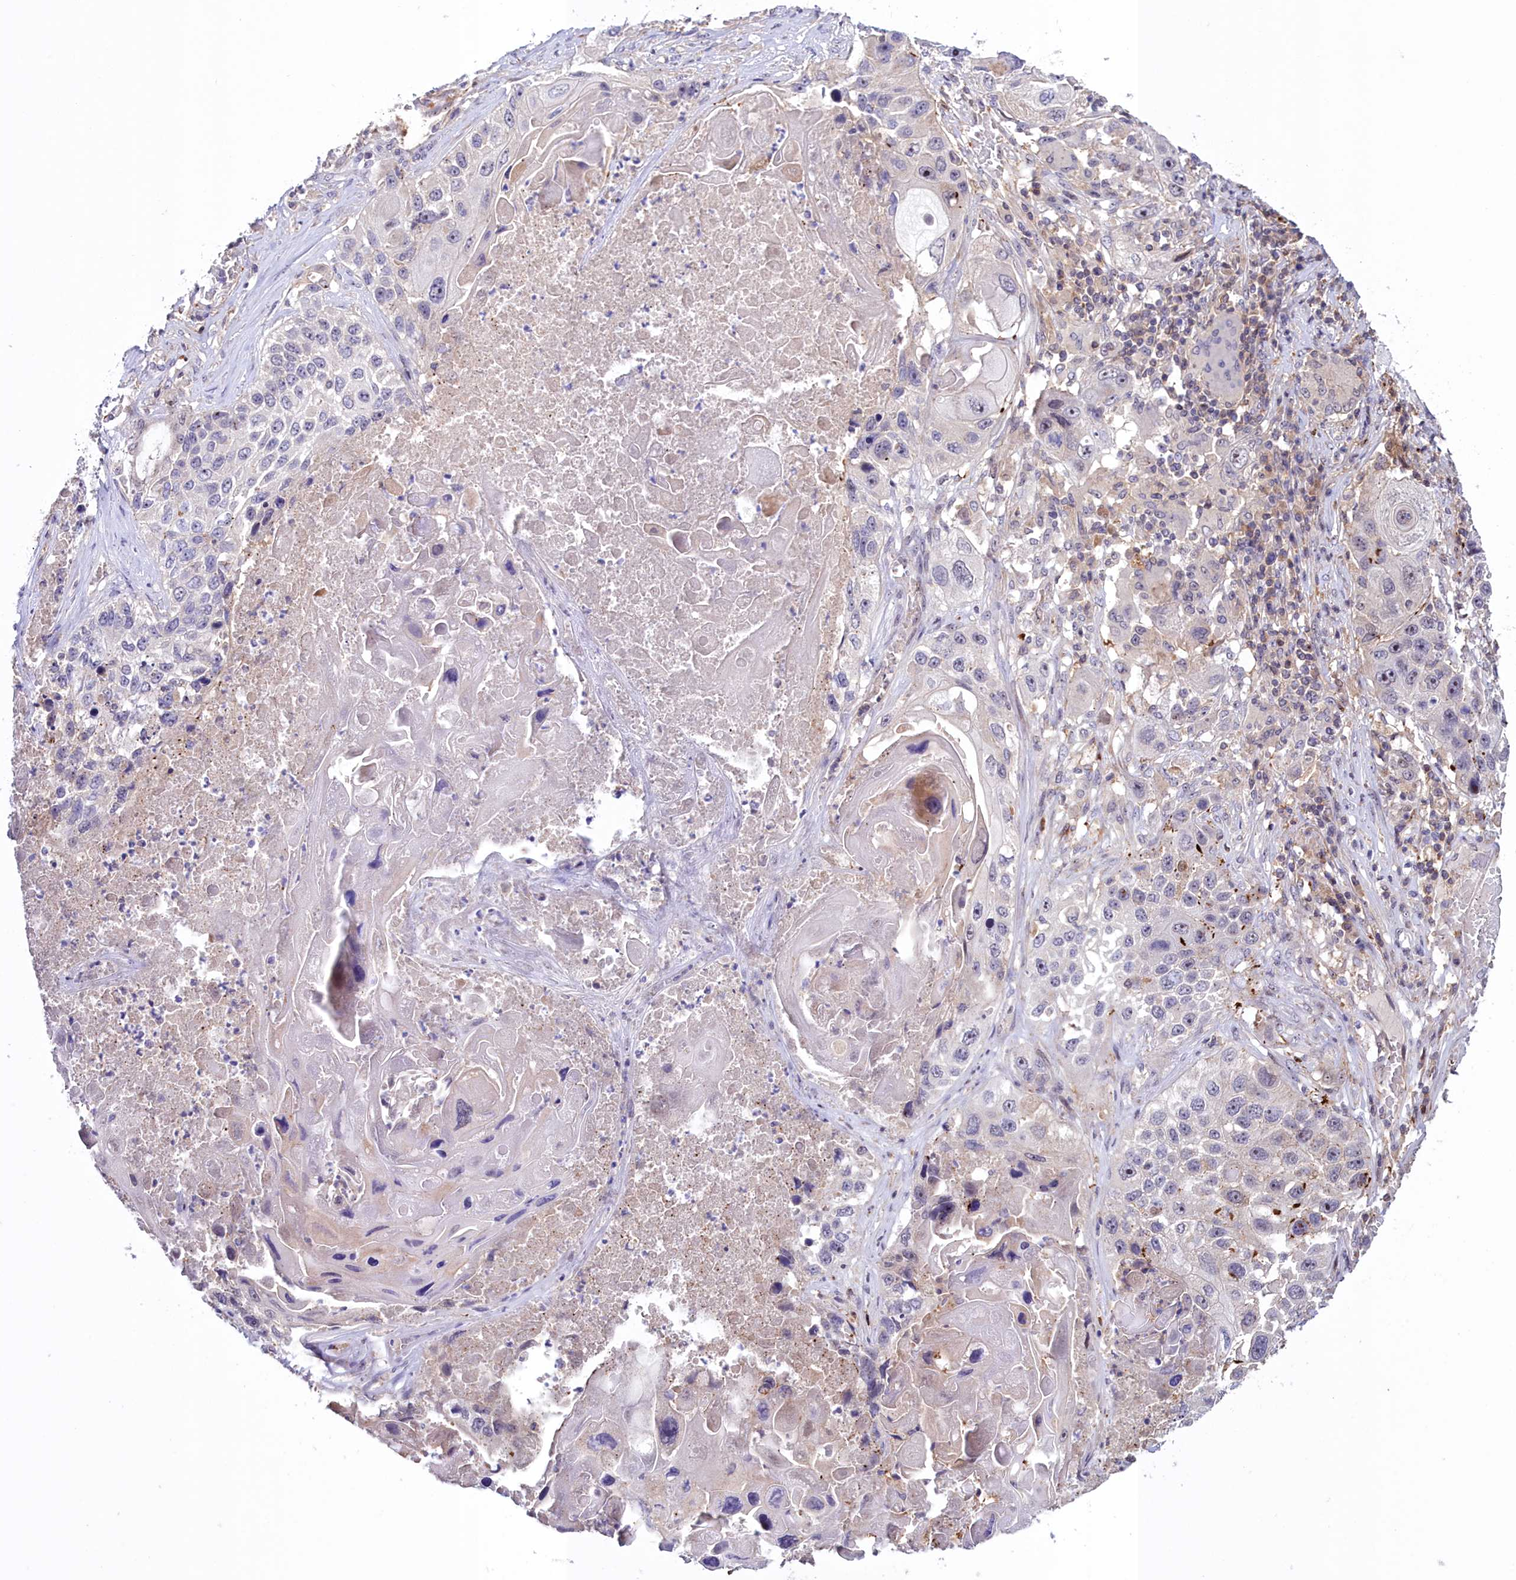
{"staining": {"intensity": "negative", "quantity": "none", "location": "none"}, "tissue": "lung cancer", "cell_type": "Tumor cells", "image_type": "cancer", "snomed": [{"axis": "morphology", "description": "Squamous cell carcinoma, NOS"}, {"axis": "topography", "description": "Lung"}], "caption": "DAB immunohistochemical staining of human lung cancer demonstrates no significant expression in tumor cells.", "gene": "NEURL4", "patient": {"sex": "male", "age": 61}}